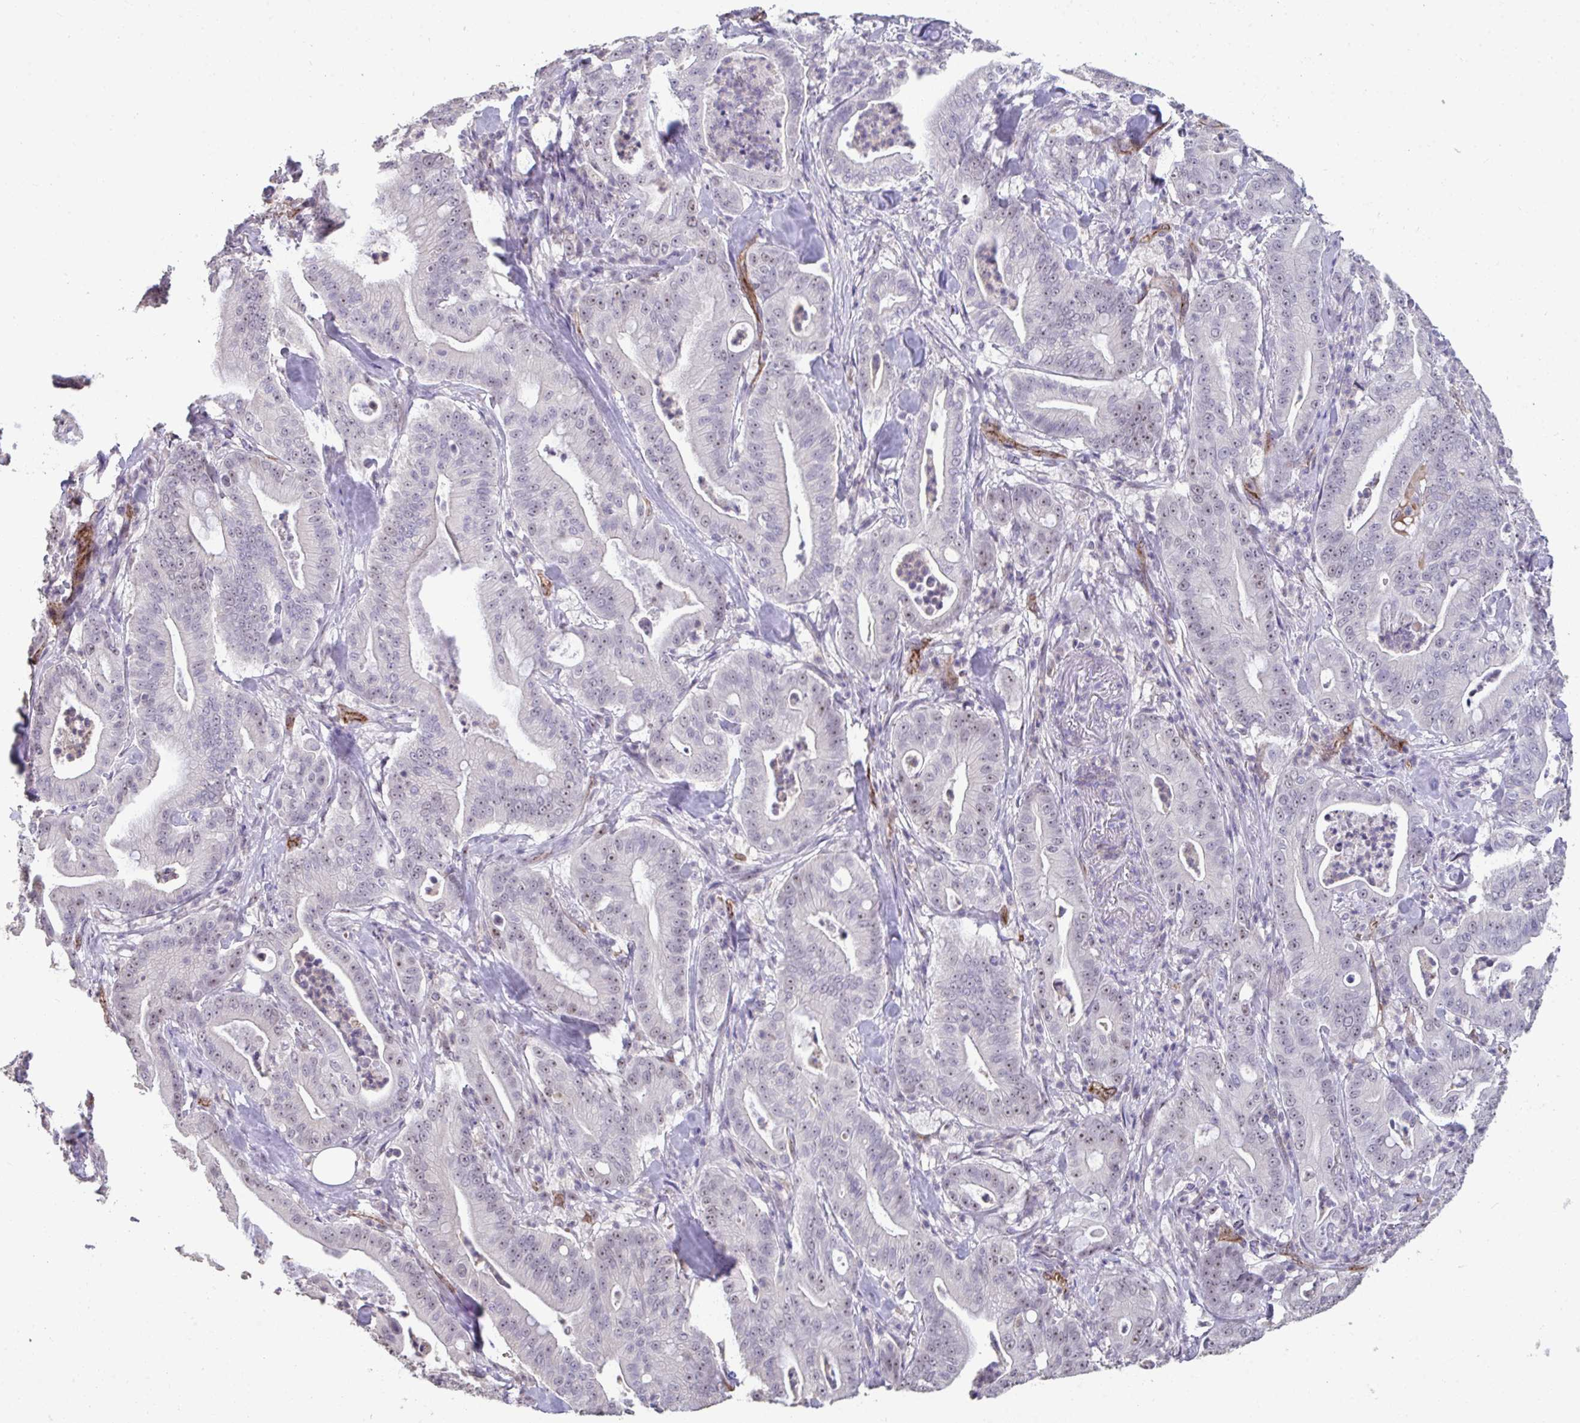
{"staining": {"intensity": "weak", "quantity": "25%-75%", "location": "nuclear"}, "tissue": "pancreatic cancer", "cell_type": "Tumor cells", "image_type": "cancer", "snomed": [{"axis": "morphology", "description": "Adenocarcinoma, NOS"}, {"axis": "topography", "description": "Pancreas"}], "caption": "Tumor cells demonstrate low levels of weak nuclear staining in approximately 25%-75% of cells in human pancreatic cancer (adenocarcinoma).", "gene": "SENP3", "patient": {"sex": "male", "age": 71}}